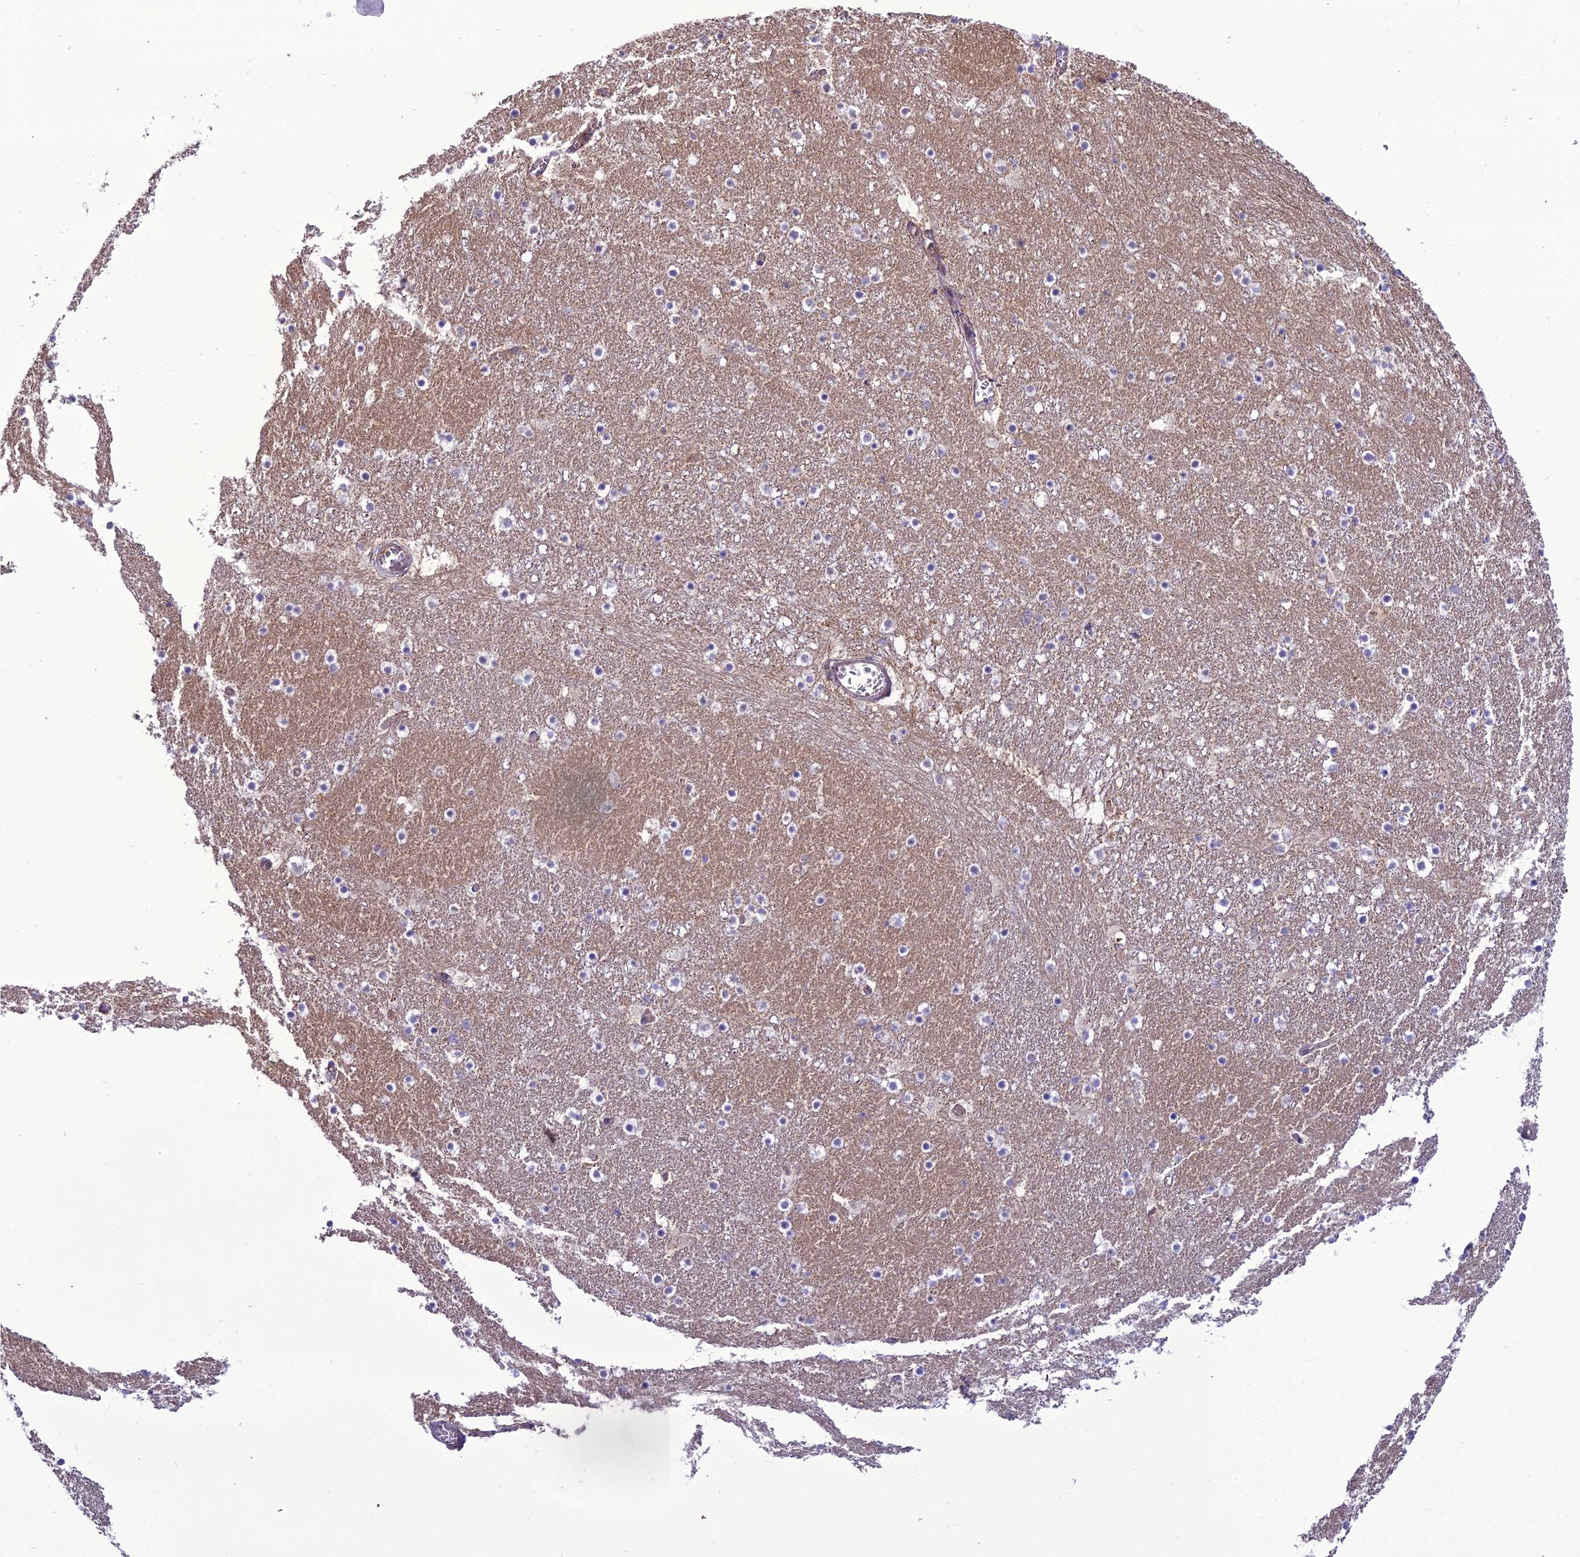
{"staining": {"intensity": "negative", "quantity": "none", "location": "none"}, "tissue": "caudate", "cell_type": "Glial cells", "image_type": "normal", "snomed": [{"axis": "morphology", "description": "Normal tissue, NOS"}, {"axis": "topography", "description": "Lateral ventricle wall"}], "caption": "The immunohistochemistry (IHC) photomicrograph has no significant staining in glial cells of caudate. (Stains: DAB (3,3'-diaminobenzidine) immunohistochemistry (IHC) with hematoxylin counter stain, Microscopy: brightfield microscopy at high magnification).", "gene": "ENSG00000260272", "patient": {"sex": "male", "age": 45}}